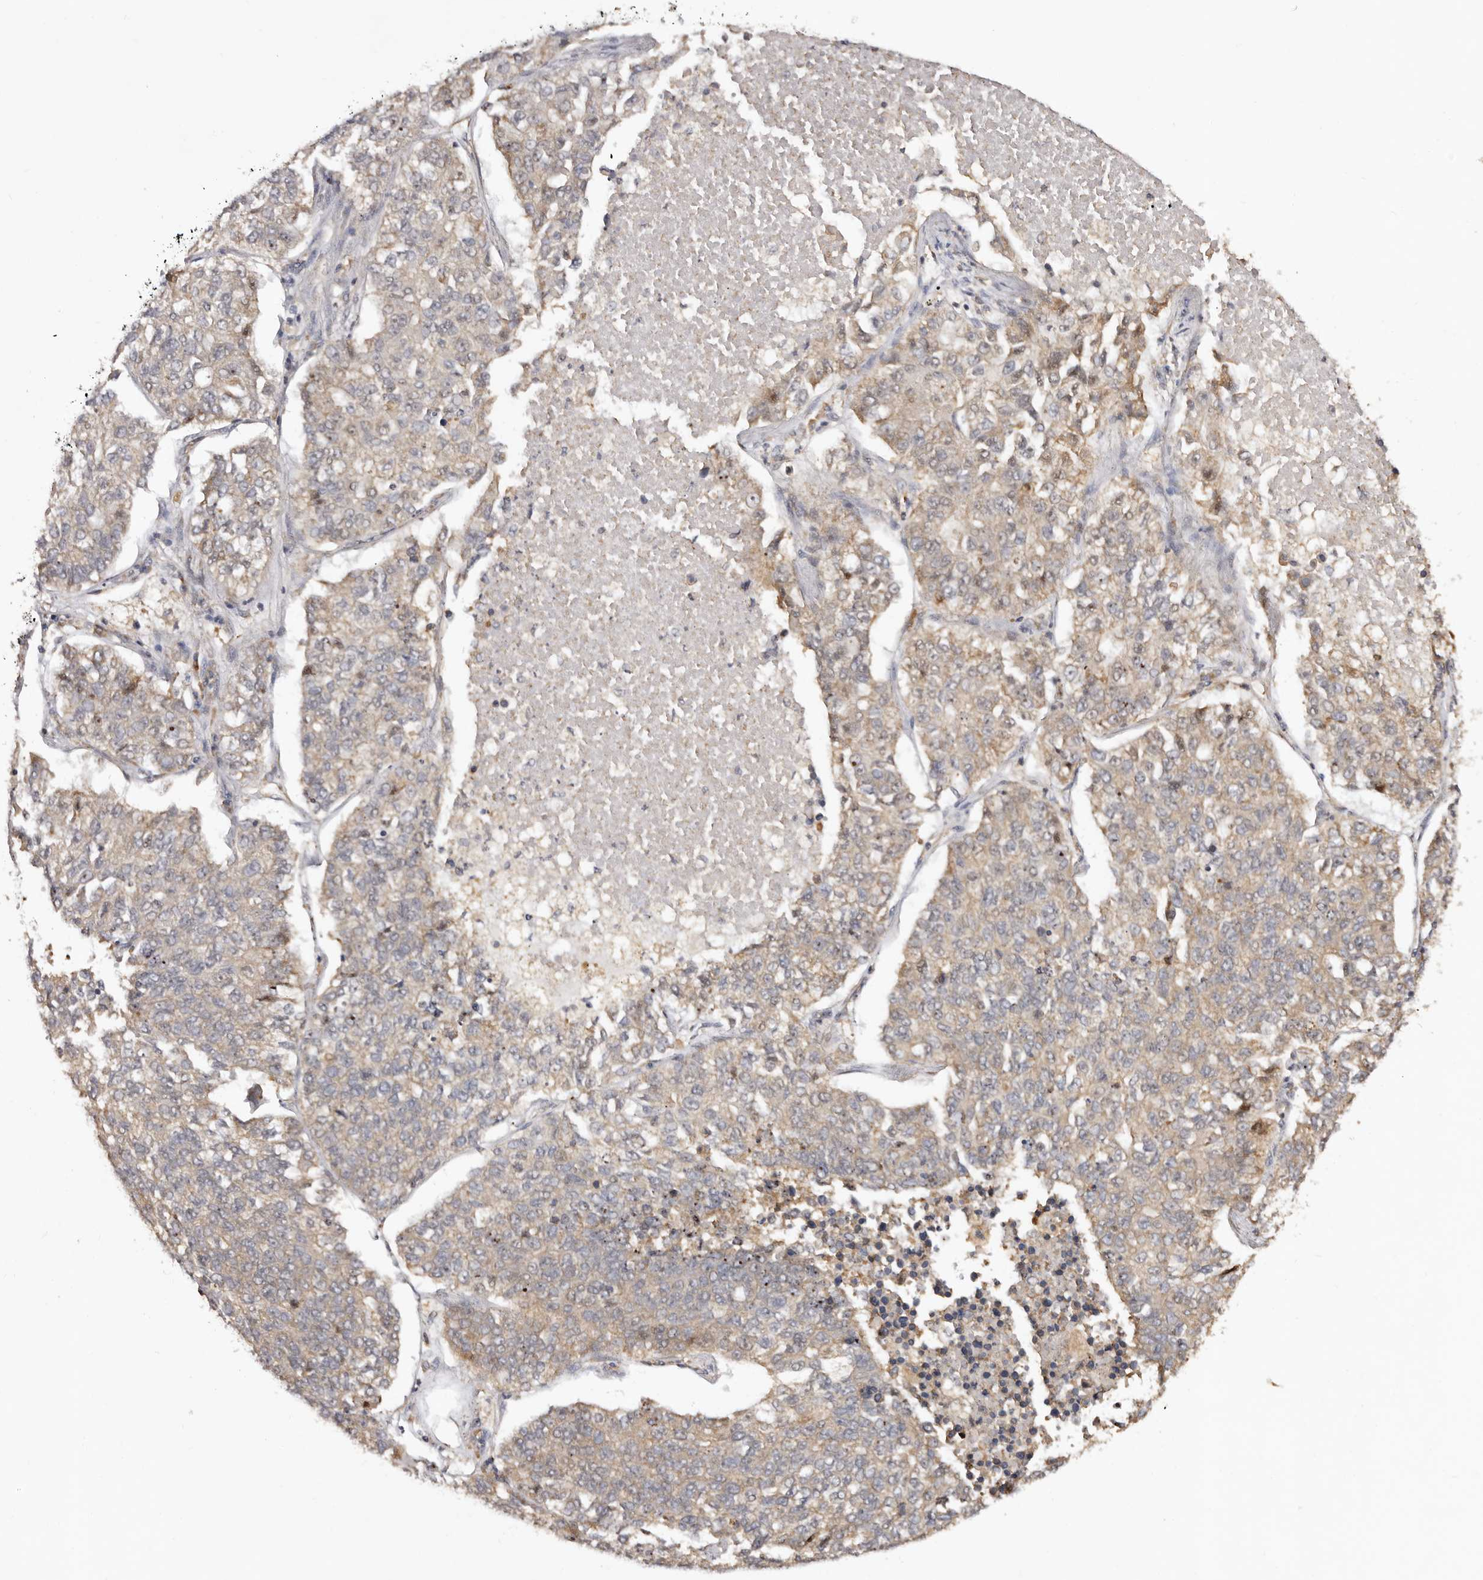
{"staining": {"intensity": "weak", "quantity": "25%-75%", "location": "cytoplasmic/membranous"}, "tissue": "lung cancer", "cell_type": "Tumor cells", "image_type": "cancer", "snomed": [{"axis": "morphology", "description": "Adenocarcinoma, NOS"}, {"axis": "topography", "description": "Lung"}], "caption": "Immunohistochemical staining of lung cancer (adenocarcinoma) exhibits weak cytoplasmic/membranous protein staining in approximately 25%-75% of tumor cells.", "gene": "RPS6", "patient": {"sex": "male", "age": 49}}